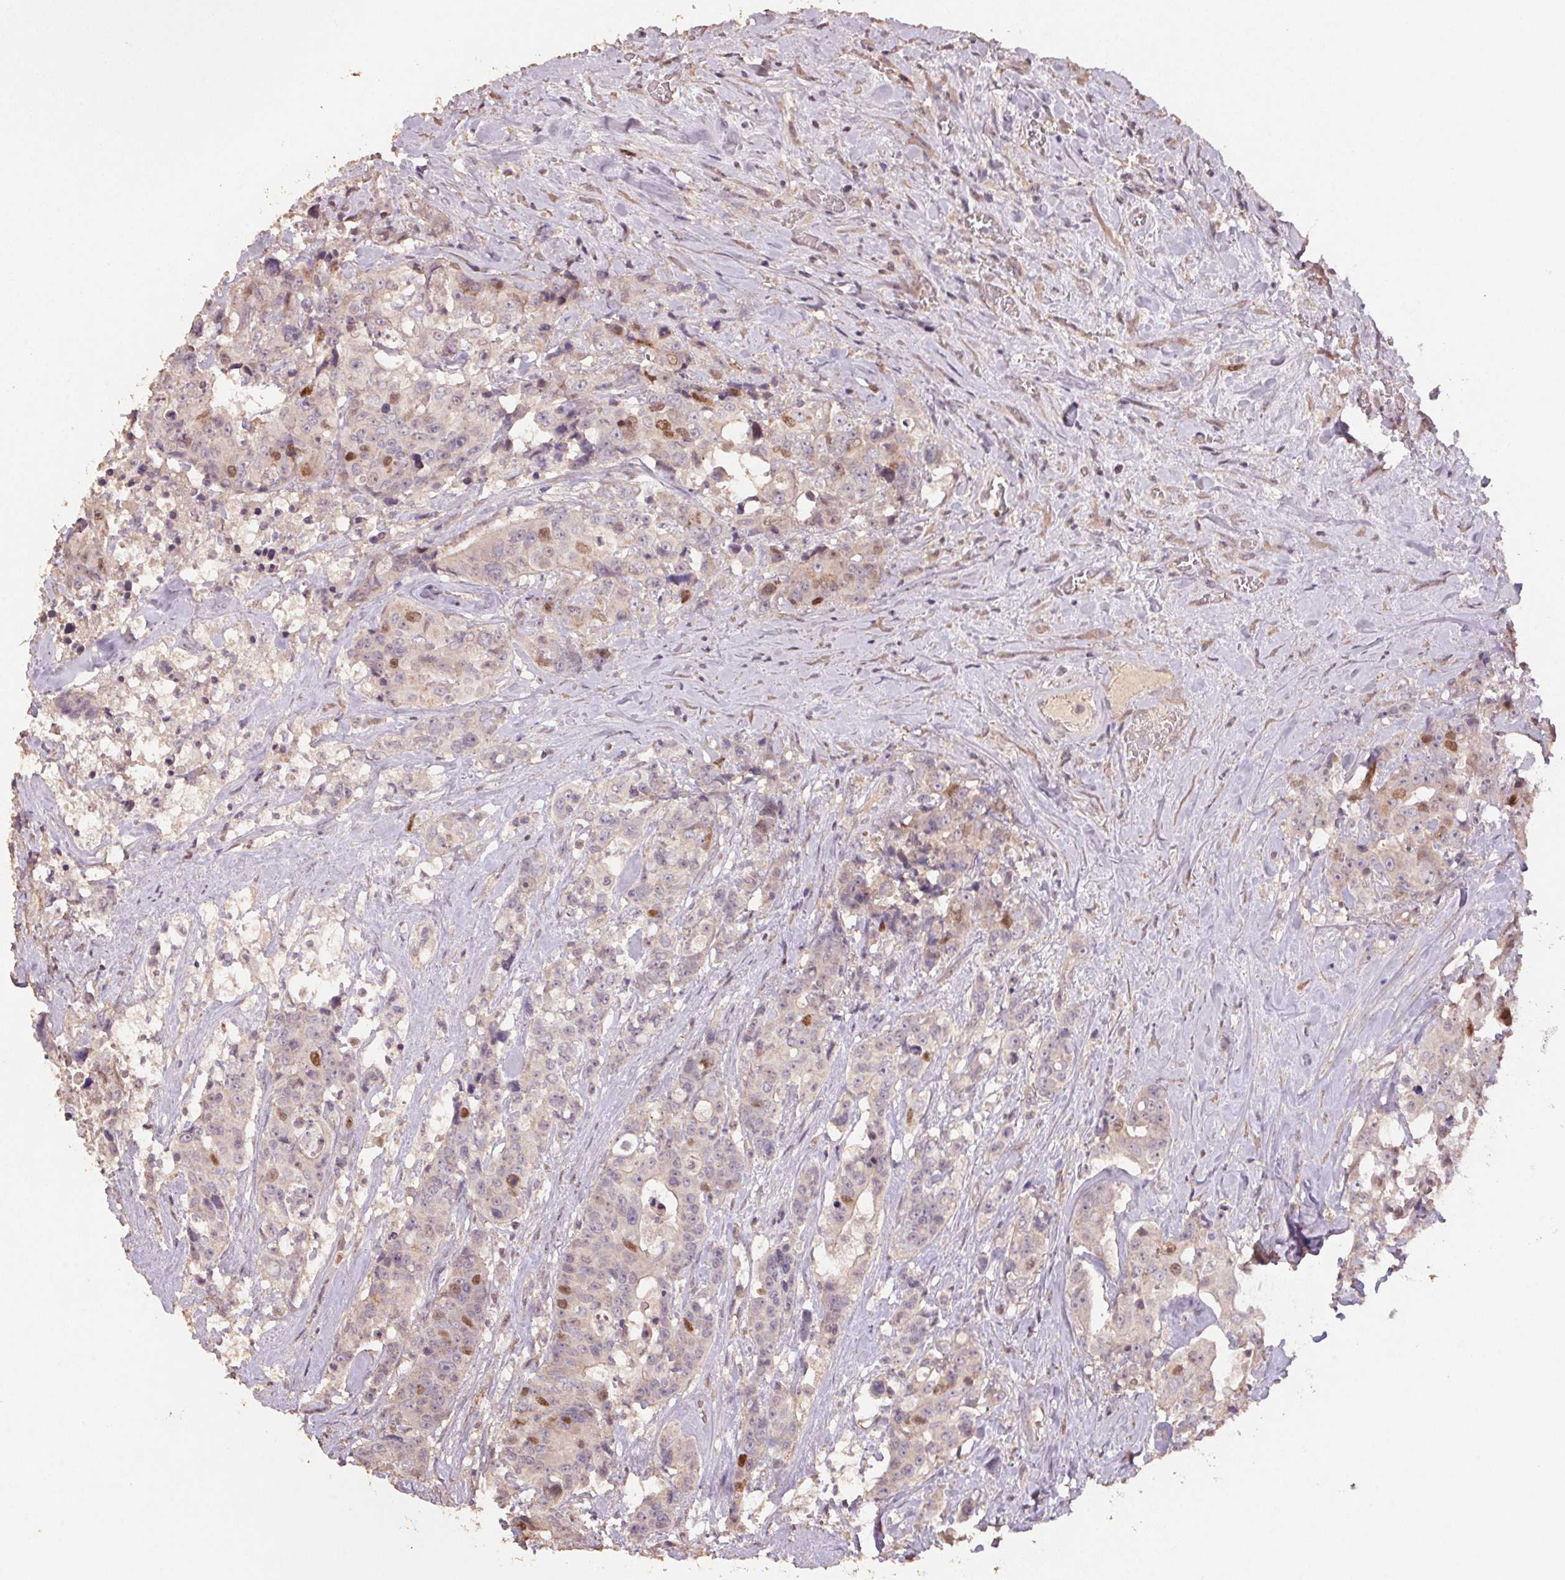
{"staining": {"intensity": "moderate", "quantity": "<25%", "location": "cytoplasmic/membranous,nuclear"}, "tissue": "colorectal cancer", "cell_type": "Tumor cells", "image_type": "cancer", "snomed": [{"axis": "morphology", "description": "Adenocarcinoma, NOS"}, {"axis": "topography", "description": "Rectum"}], "caption": "Colorectal cancer (adenocarcinoma) stained for a protein (brown) exhibits moderate cytoplasmic/membranous and nuclear positive expression in about <25% of tumor cells.", "gene": "CENPF", "patient": {"sex": "female", "age": 62}}